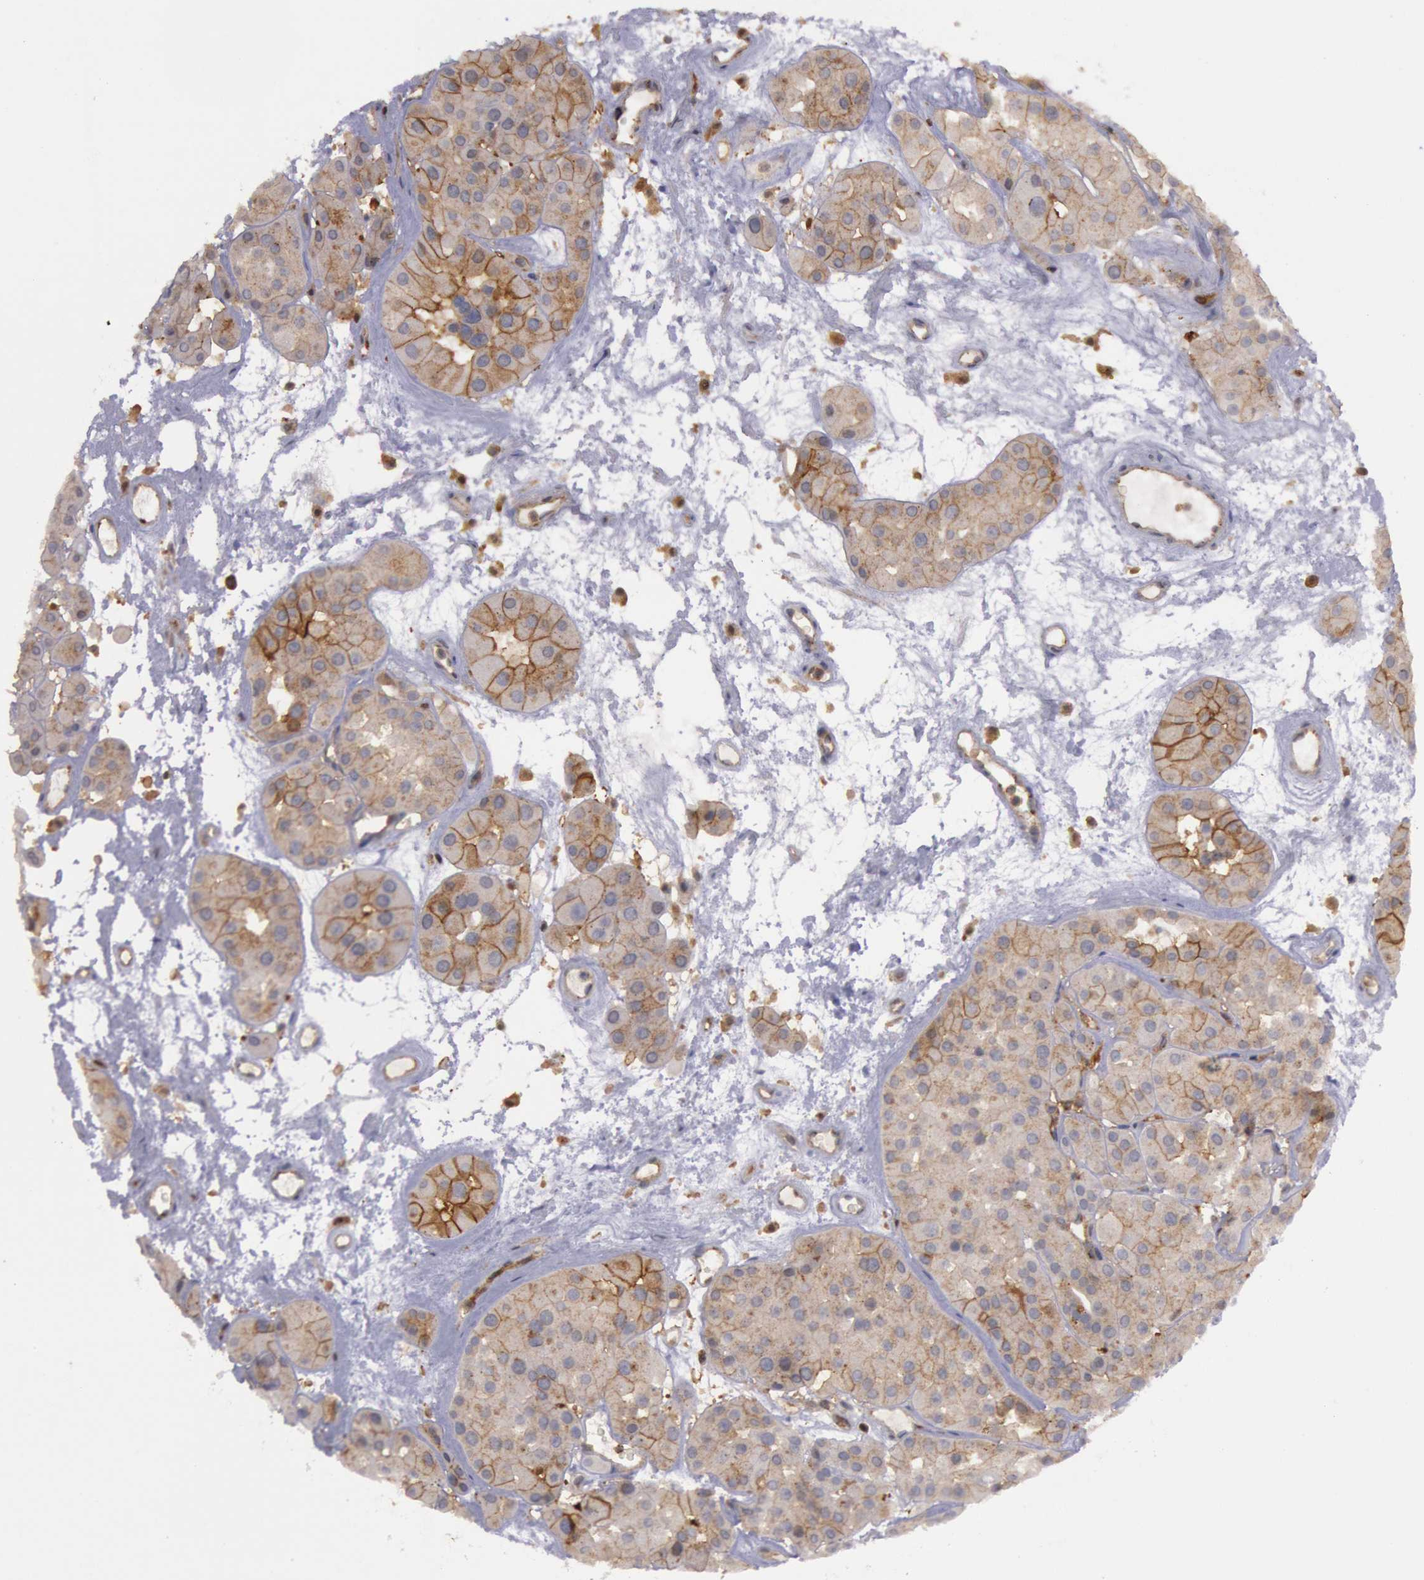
{"staining": {"intensity": "weak", "quantity": ">75%", "location": "cytoplasmic/membranous"}, "tissue": "renal cancer", "cell_type": "Tumor cells", "image_type": "cancer", "snomed": [{"axis": "morphology", "description": "Adenocarcinoma, uncertain malignant potential"}, {"axis": "topography", "description": "Kidney"}], "caption": "Renal cancer (adenocarcinoma,  uncertain malignant potential) stained with immunohistochemistry demonstrates weak cytoplasmic/membranous positivity in approximately >75% of tumor cells.", "gene": "TRIB2", "patient": {"sex": "male", "age": 63}}